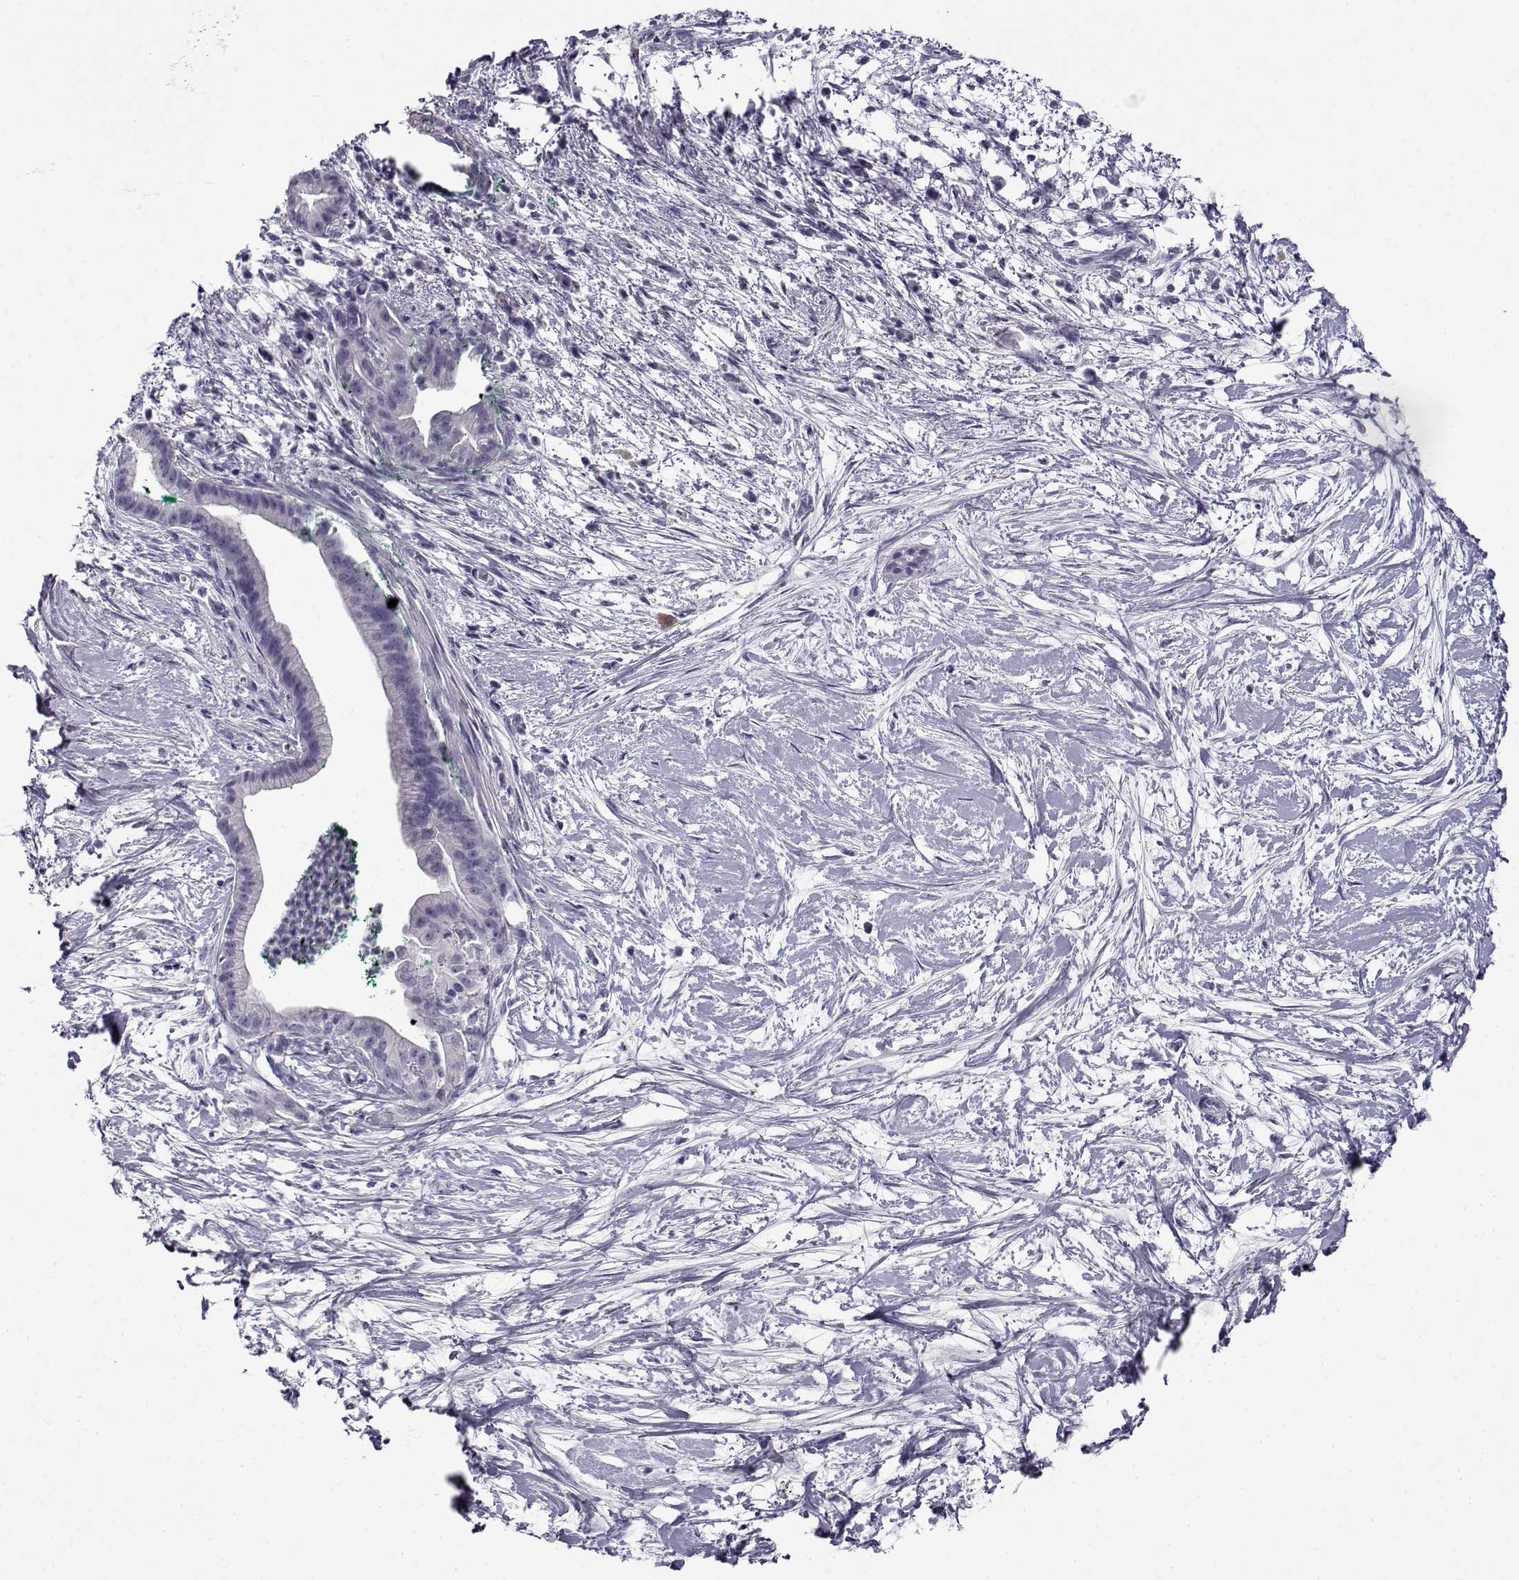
{"staining": {"intensity": "negative", "quantity": "none", "location": "none"}, "tissue": "pancreatic cancer", "cell_type": "Tumor cells", "image_type": "cancer", "snomed": [{"axis": "morphology", "description": "Normal tissue, NOS"}, {"axis": "morphology", "description": "Adenocarcinoma, NOS"}, {"axis": "topography", "description": "Lymph node"}, {"axis": "topography", "description": "Pancreas"}], "caption": "Photomicrograph shows no significant protein staining in tumor cells of pancreatic cancer.", "gene": "CABS1", "patient": {"sex": "female", "age": 58}}